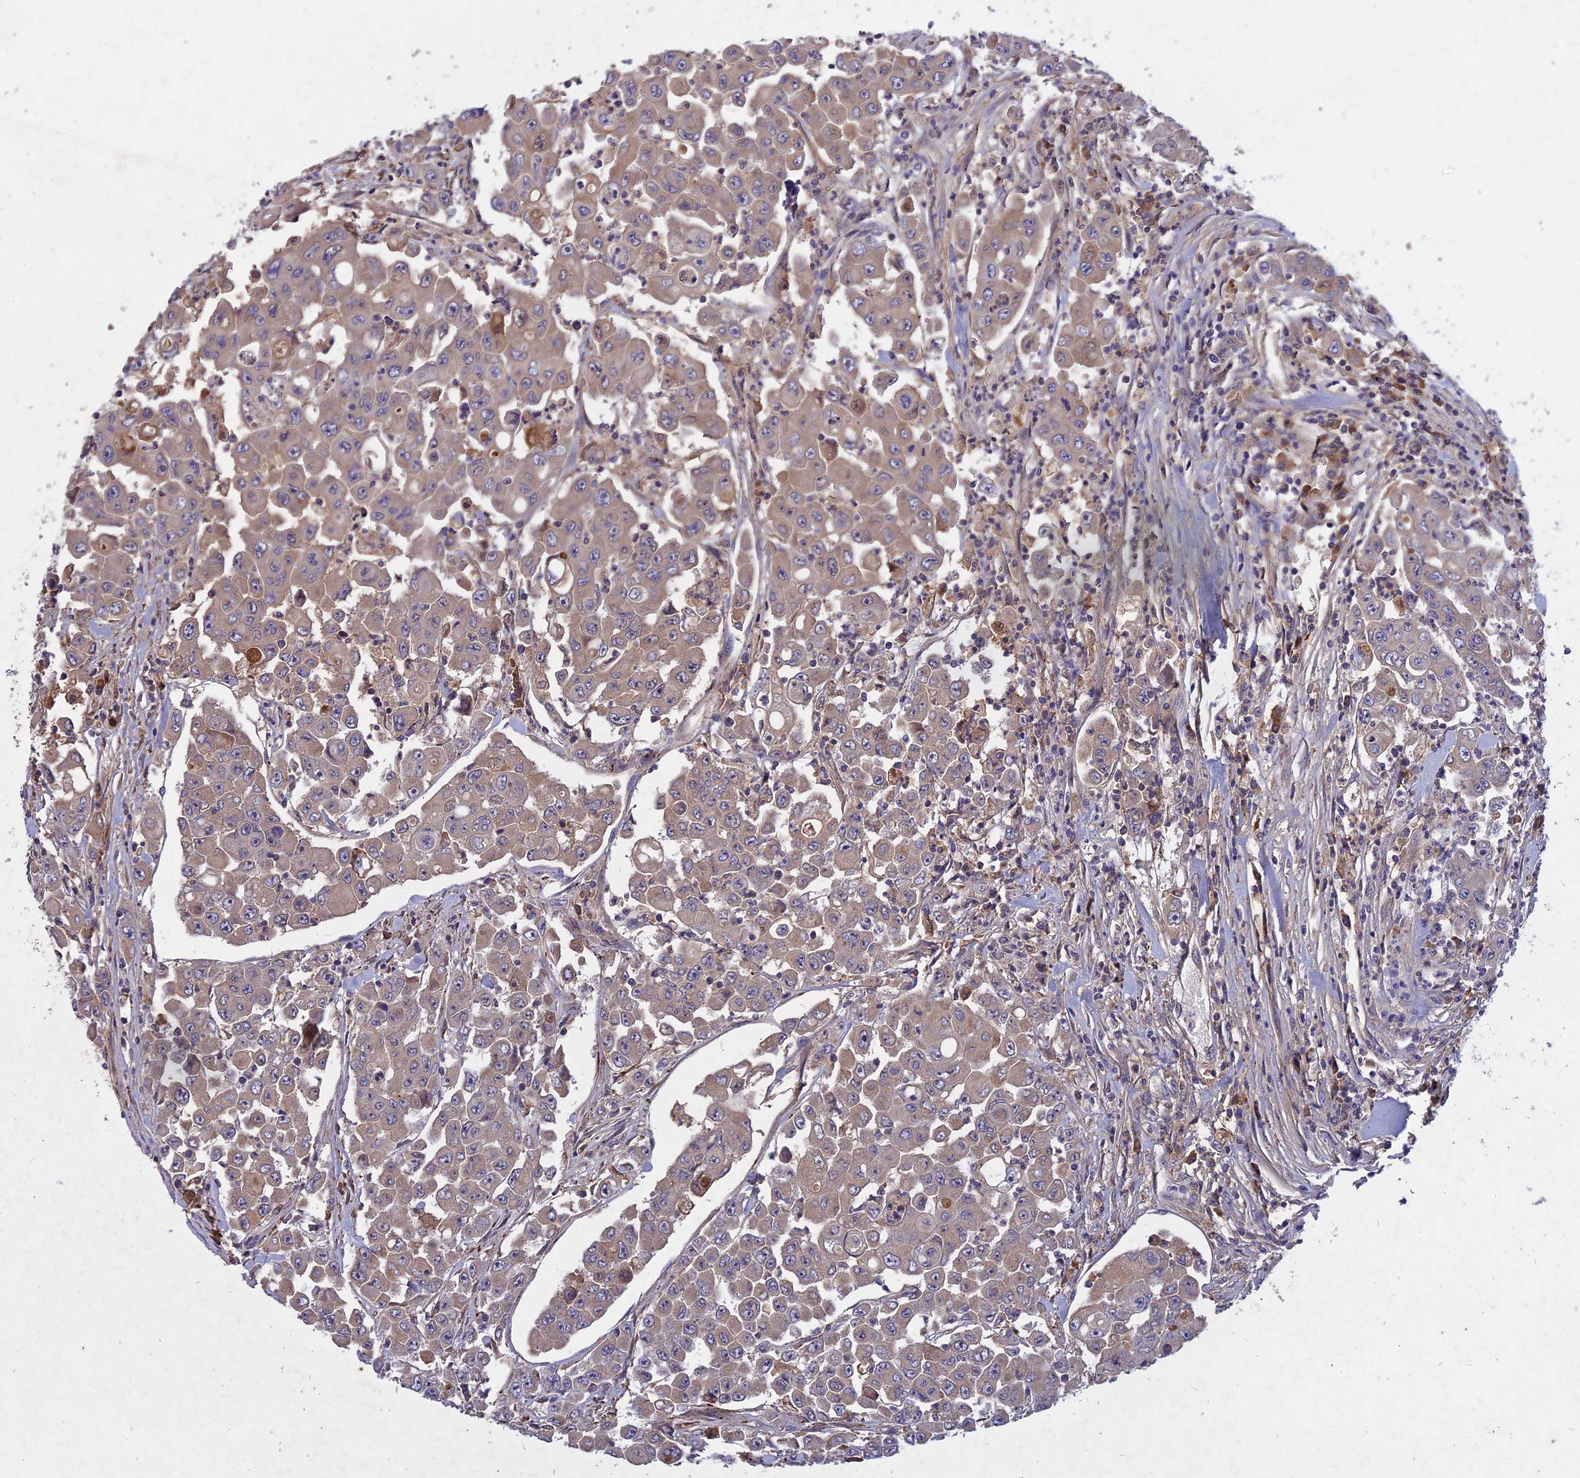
{"staining": {"intensity": "weak", "quantity": "<25%", "location": "cytoplasmic/membranous"}, "tissue": "colorectal cancer", "cell_type": "Tumor cells", "image_type": "cancer", "snomed": [{"axis": "morphology", "description": "Adenocarcinoma, NOS"}, {"axis": "topography", "description": "Colon"}], "caption": "Colorectal cancer was stained to show a protein in brown. There is no significant expression in tumor cells. (DAB (3,3'-diaminobenzidine) immunohistochemistry (IHC), high magnification).", "gene": "ADO", "patient": {"sex": "male", "age": 51}}